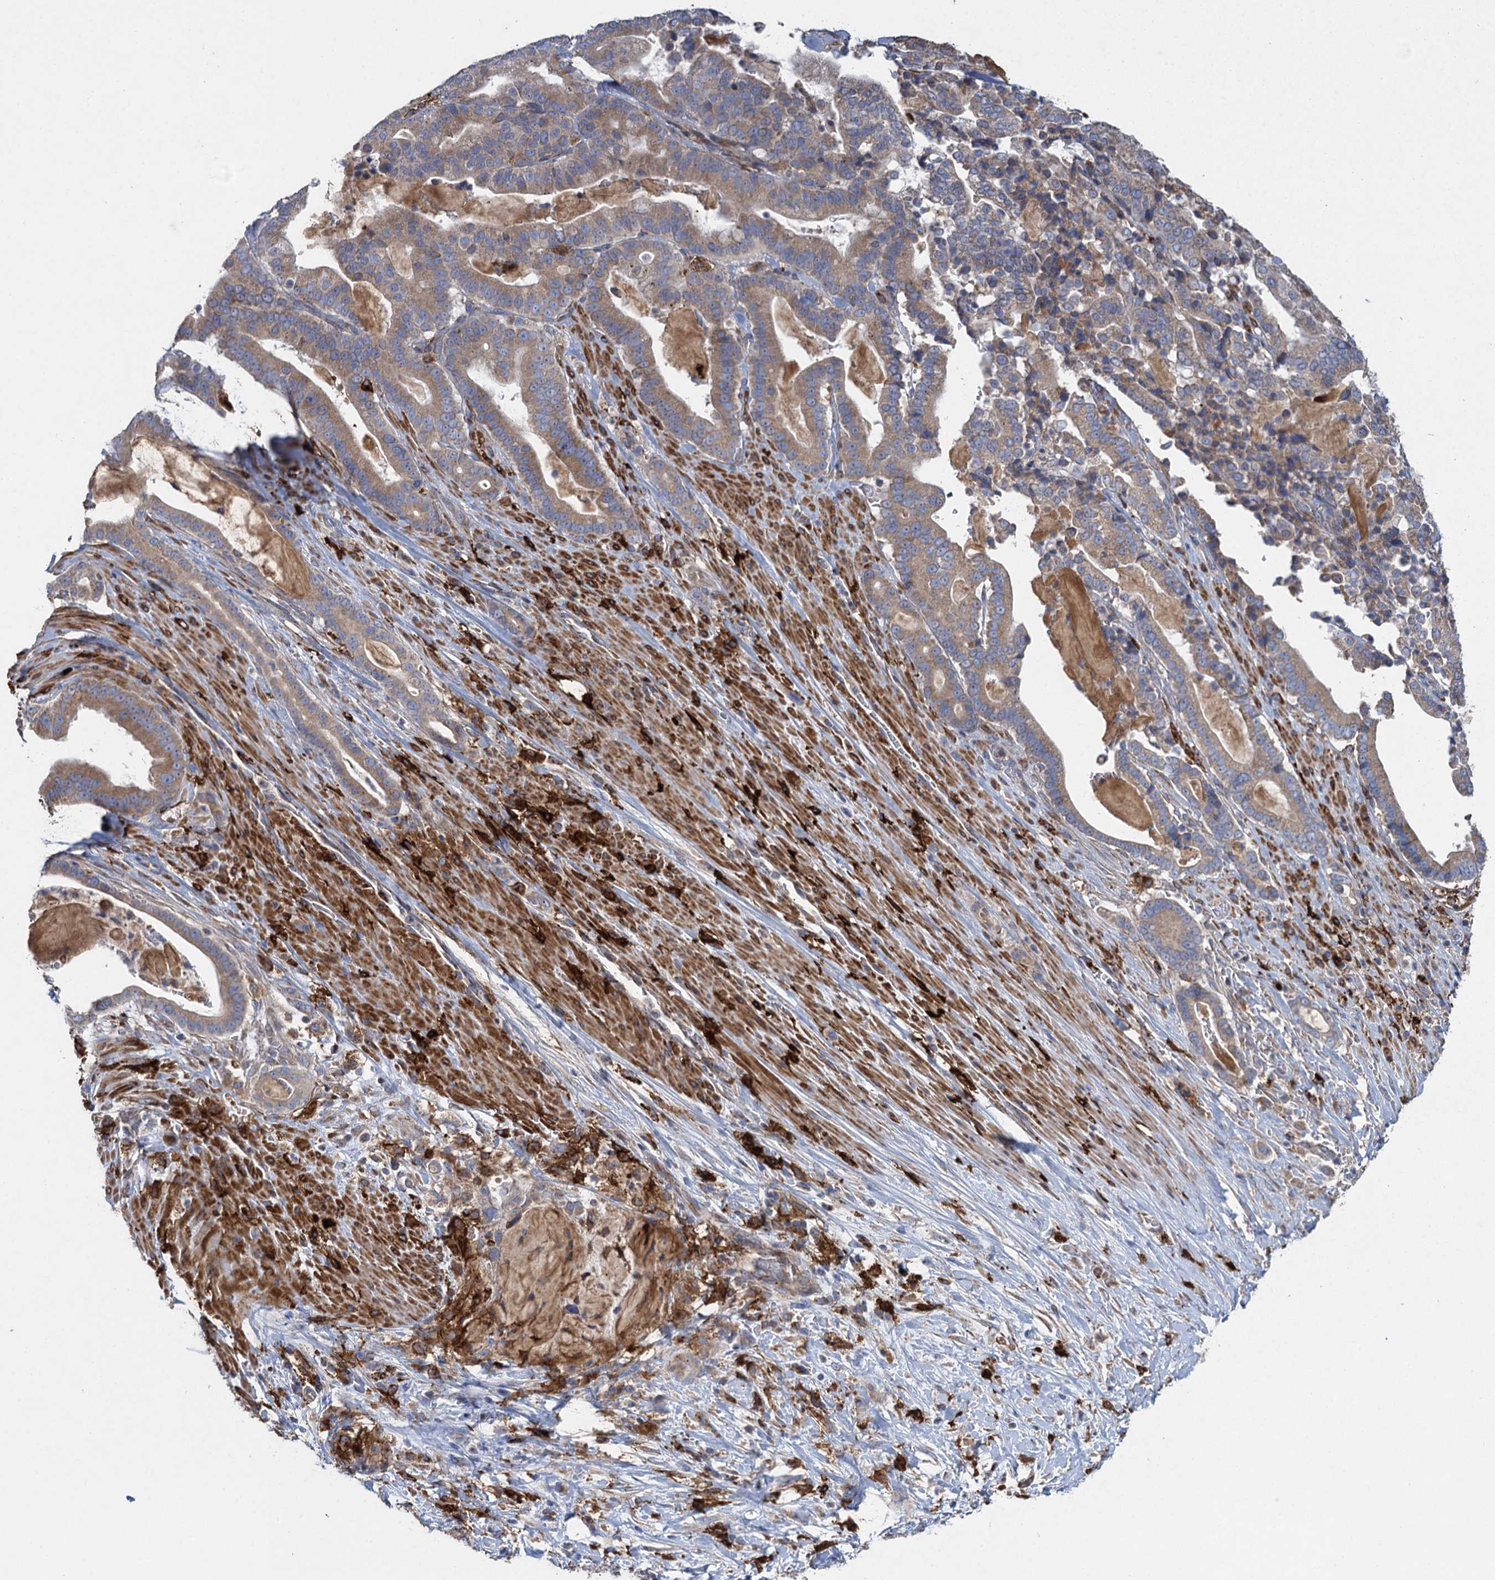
{"staining": {"intensity": "moderate", "quantity": ">75%", "location": "cytoplasmic/membranous"}, "tissue": "pancreatic cancer", "cell_type": "Tumor cells", "image_type": "cancer", "snomed": [{"axis": "morphology", "description": "Adenocarcinoma, NOS"}, {"axis": "topography", "description": "Pancreas"}], "caption": "High-magnification brightfield microscopy of pancreatic cancer (adenocarcinoma) stained with DAB (3,3'-diaminobenzidine) (brown) and counterstained with hematoxylin (blue). tumor cells exhibit moderate cytoplasmic/membranous expression is seen in about>75% of cells. (DAB (3,3'-diaminobenzidine) IHC, brown staining for protein, blue staining for nuclei).", "gene": "TXNDC11", "patient": {"sex": "male", "age": 63}}